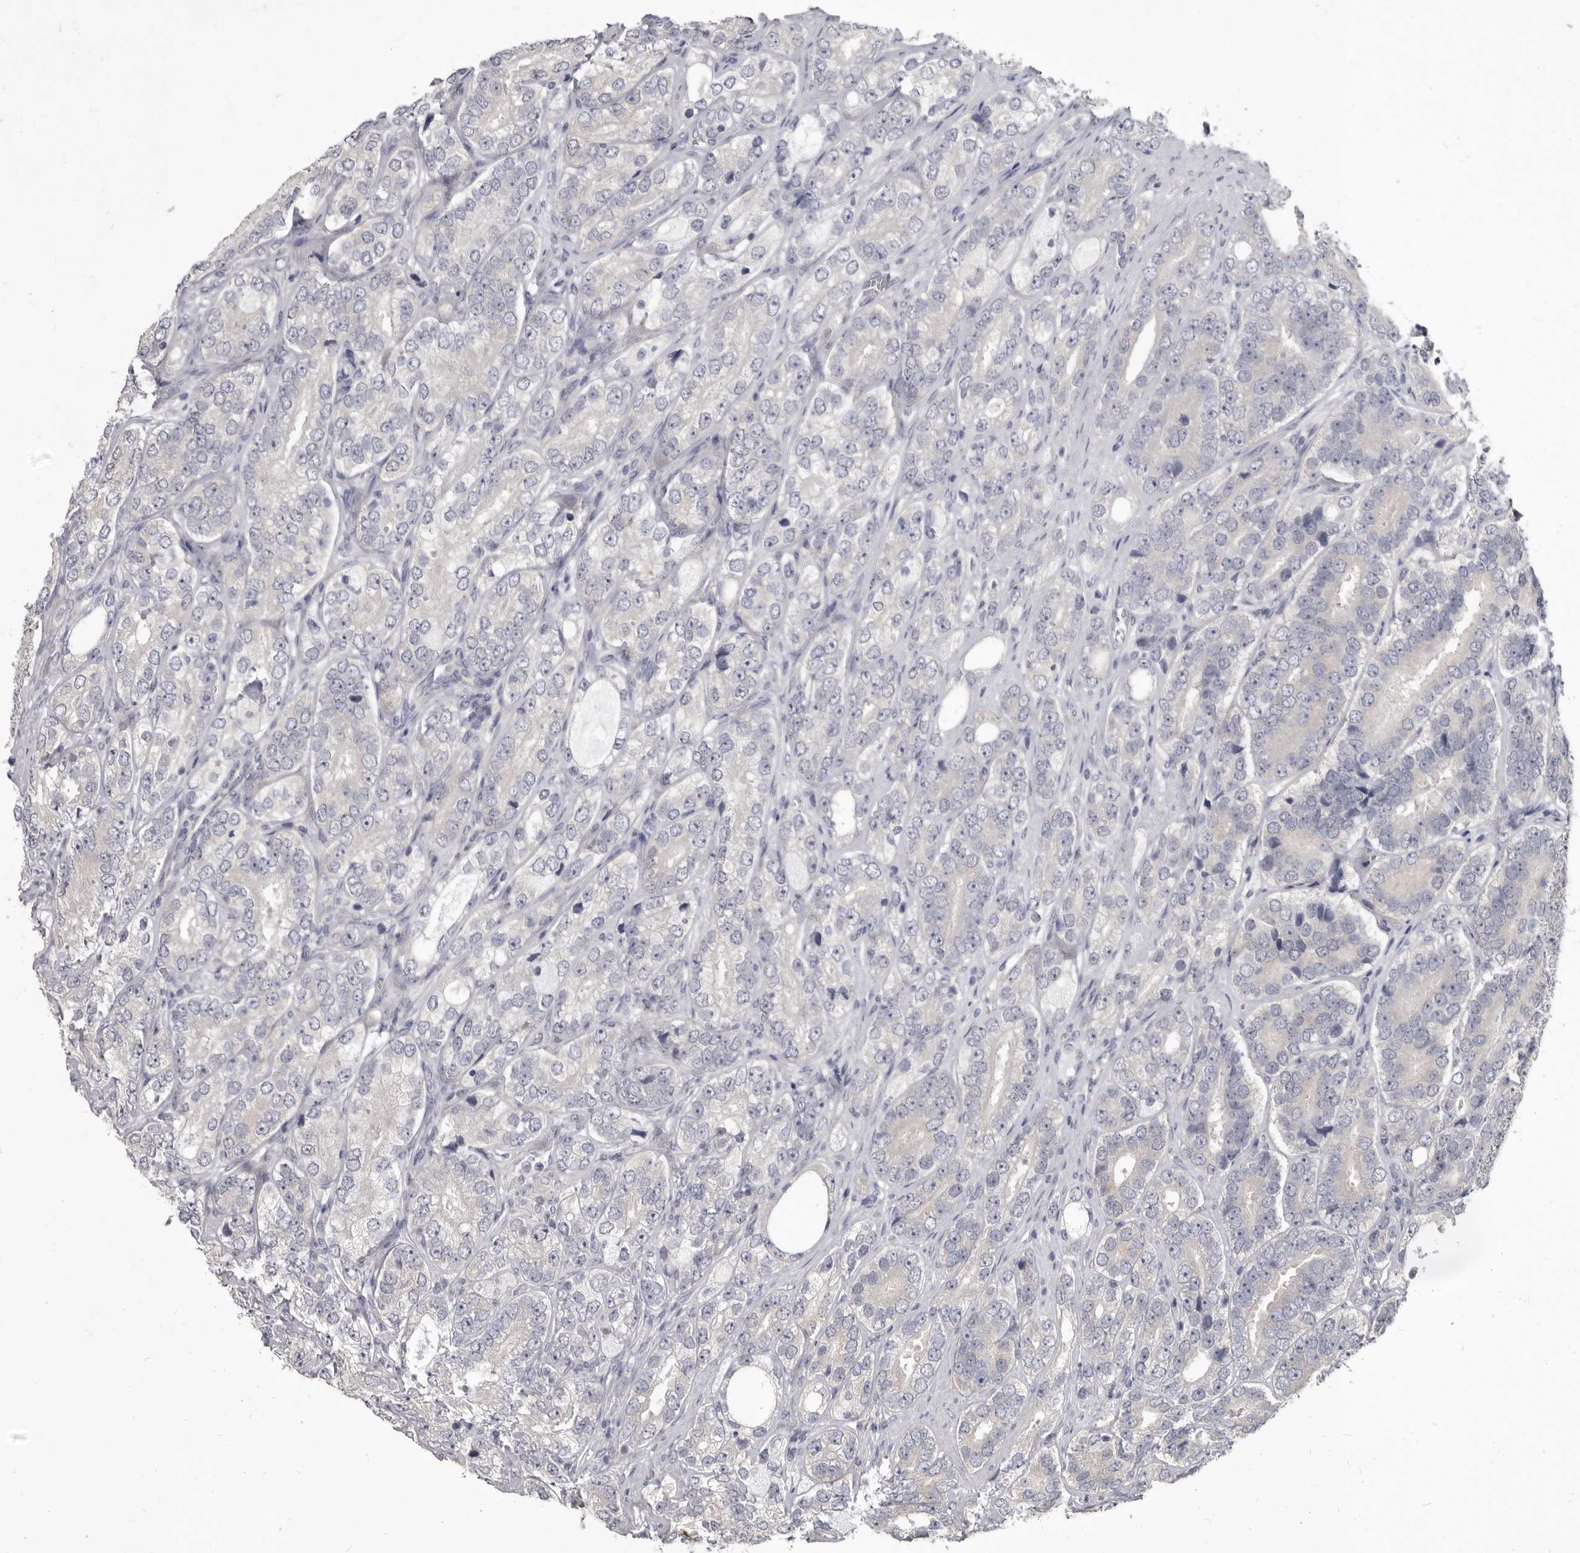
{"staining": {"intensity": "negative", "quantity": "none", "location": "none"}, "tissue": "prostate cancer", "cell_type": "Tumor cells", "image_type": "cancer", "snomed": [{"axis": "morphology", "description": "Adenocarcinoma, High grade"}, {"axis": "topography", "description": "Prostate"}], "caption": "Immunohistochemistry (IHC) micrograph of prostate high-grade adenocarcinoma stained for a protein (brown), which reveals no staining in tumor cells. (Brightfield microscopy of DAB immunohistochemistry at high magnification).", "gene": "GSK3B", "patient": {"sex": "male", "age": 56}}